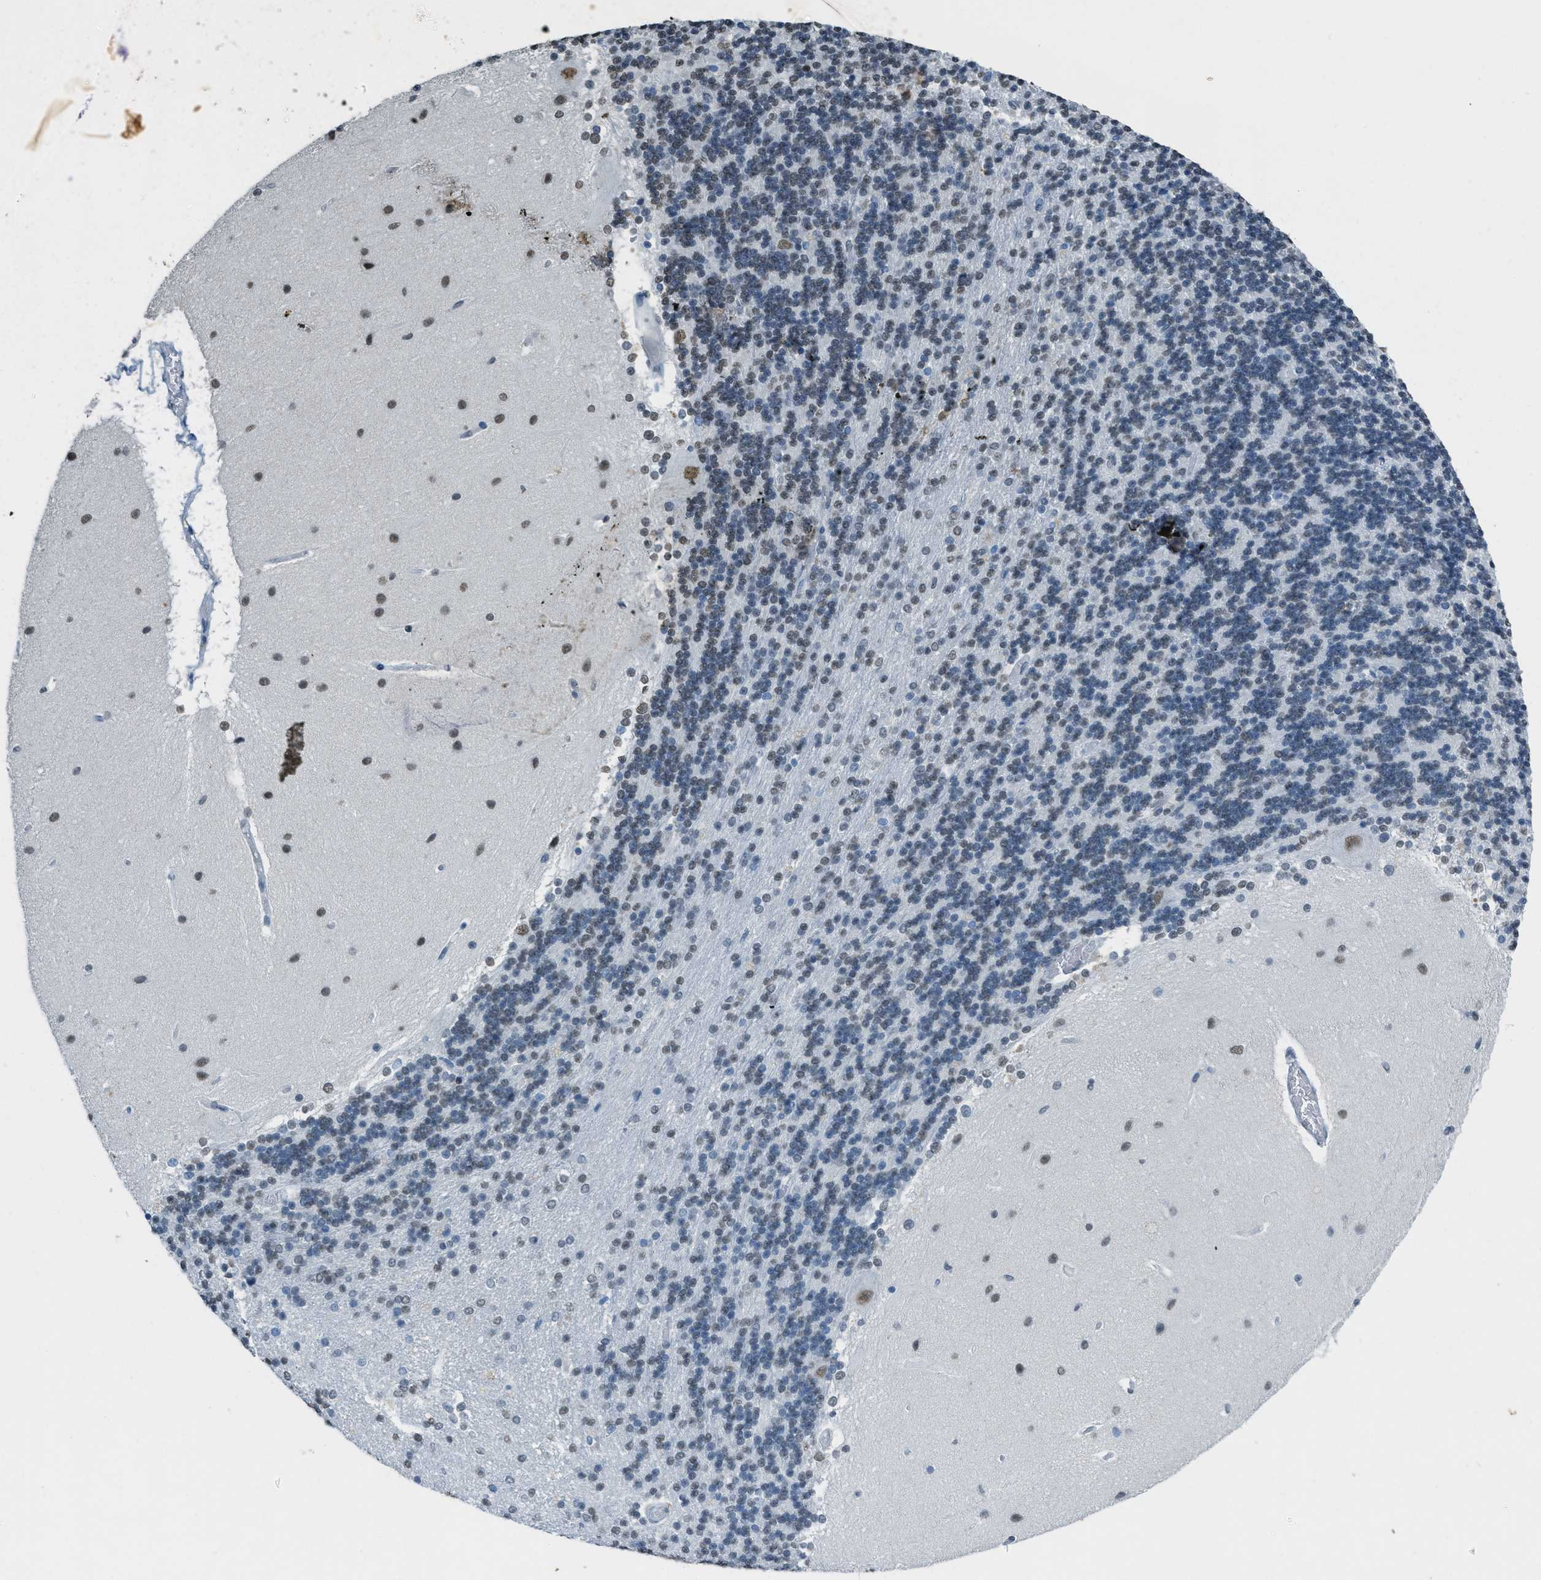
{"staining": {"intensity": "weak", "quantity": "<25%", "location": "nuclear"}, "tissue": "cerebellum", "cell_type": "Cells in granular layer", "image_type": "normal", "snomed": [{"axis": "morphology", "description": "Normal tissue, NOS"}, {"axis": "topography", "description": "Cerebellum"}], "caption": "High power microscopy micrograph of an IHC photomicrograph of unremarkable cerebellum, revealing no significant staining in cells in granular layer. (Brightfield microscopy of DAB immunohistochemistry (IHC) at high magnification).", "gene": "TTC13", "patient": {"sex": "female", "age": 54}}